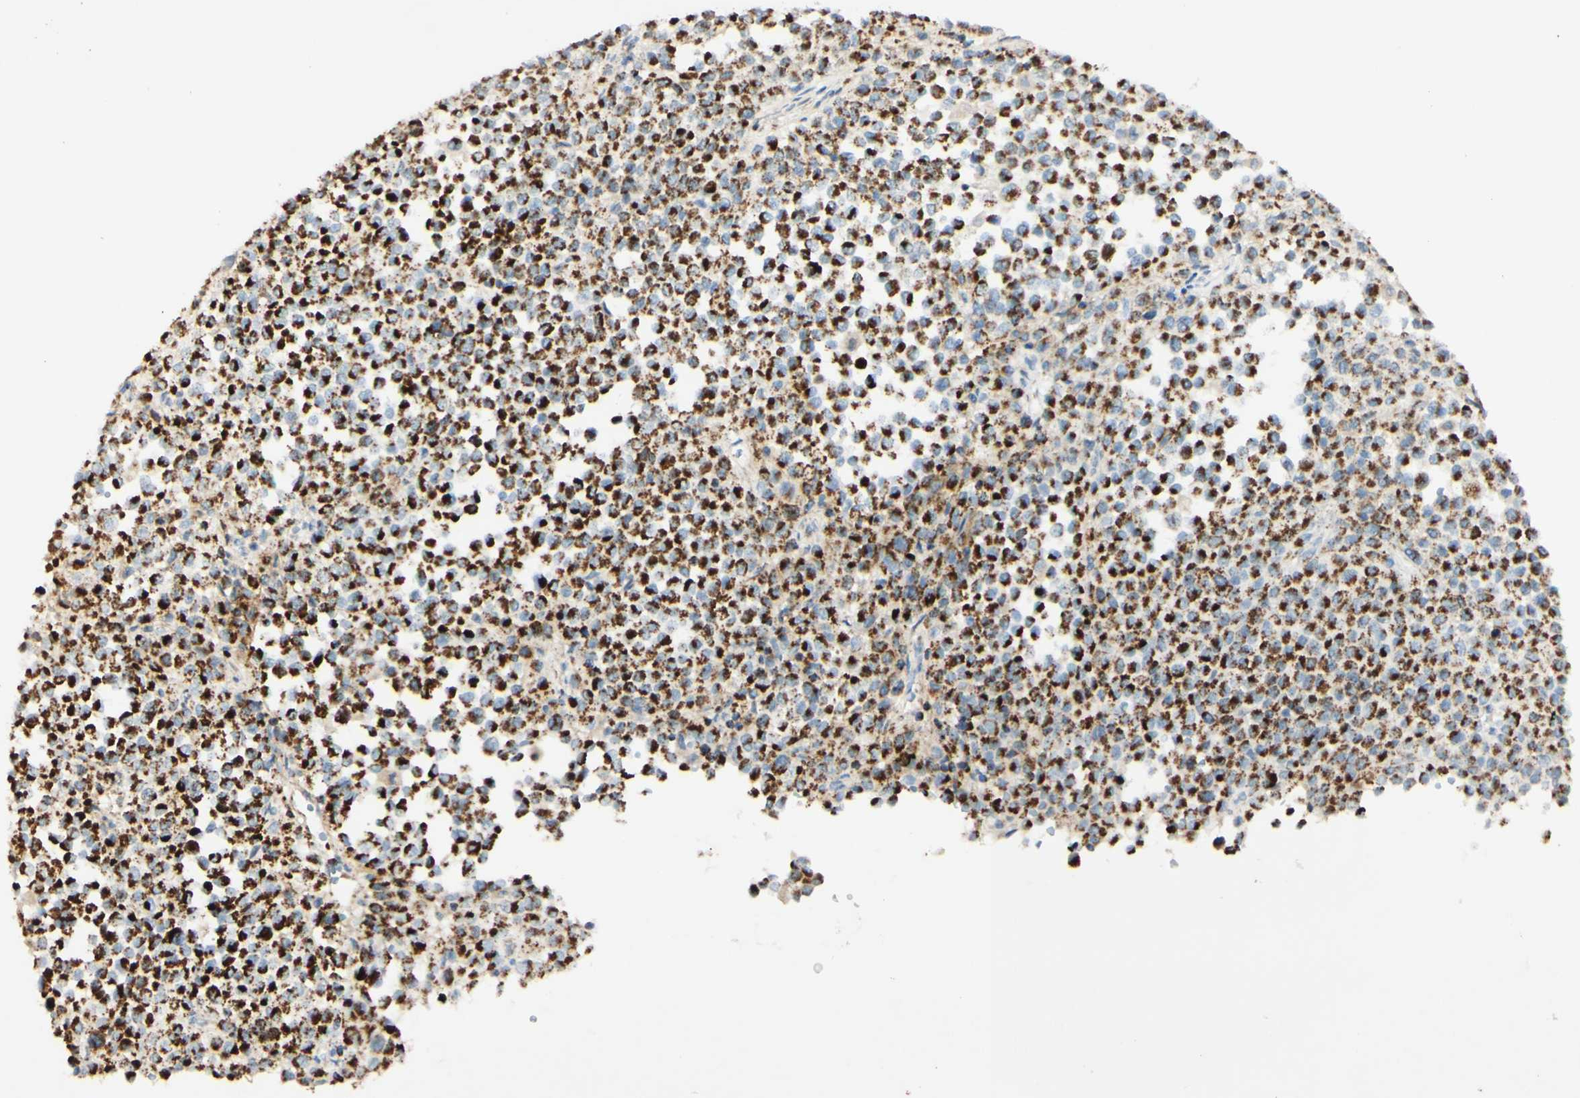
{"staining": {"intensity": "strong", "quantity": ">75%", "location": "cytoplasmic/membranous"}, "tissue": "melanoma", "cell_type": "Tumor cells", "image_type": "cancer", "snomed": [{"axis": "morphology", "description": "Malignant melanoma, Metastatic site"}, {"axis": "topography", "description": "Pancreas"}], "caption": "Immunohistochemical staining of human malignant melanoma (metastatic site) exhibits high levels of strong cytoplasmic/membranous staining in about >75% of tumor cells.", "gene": "OXCT1", "patient": {"sex": "female", "age": 30}}